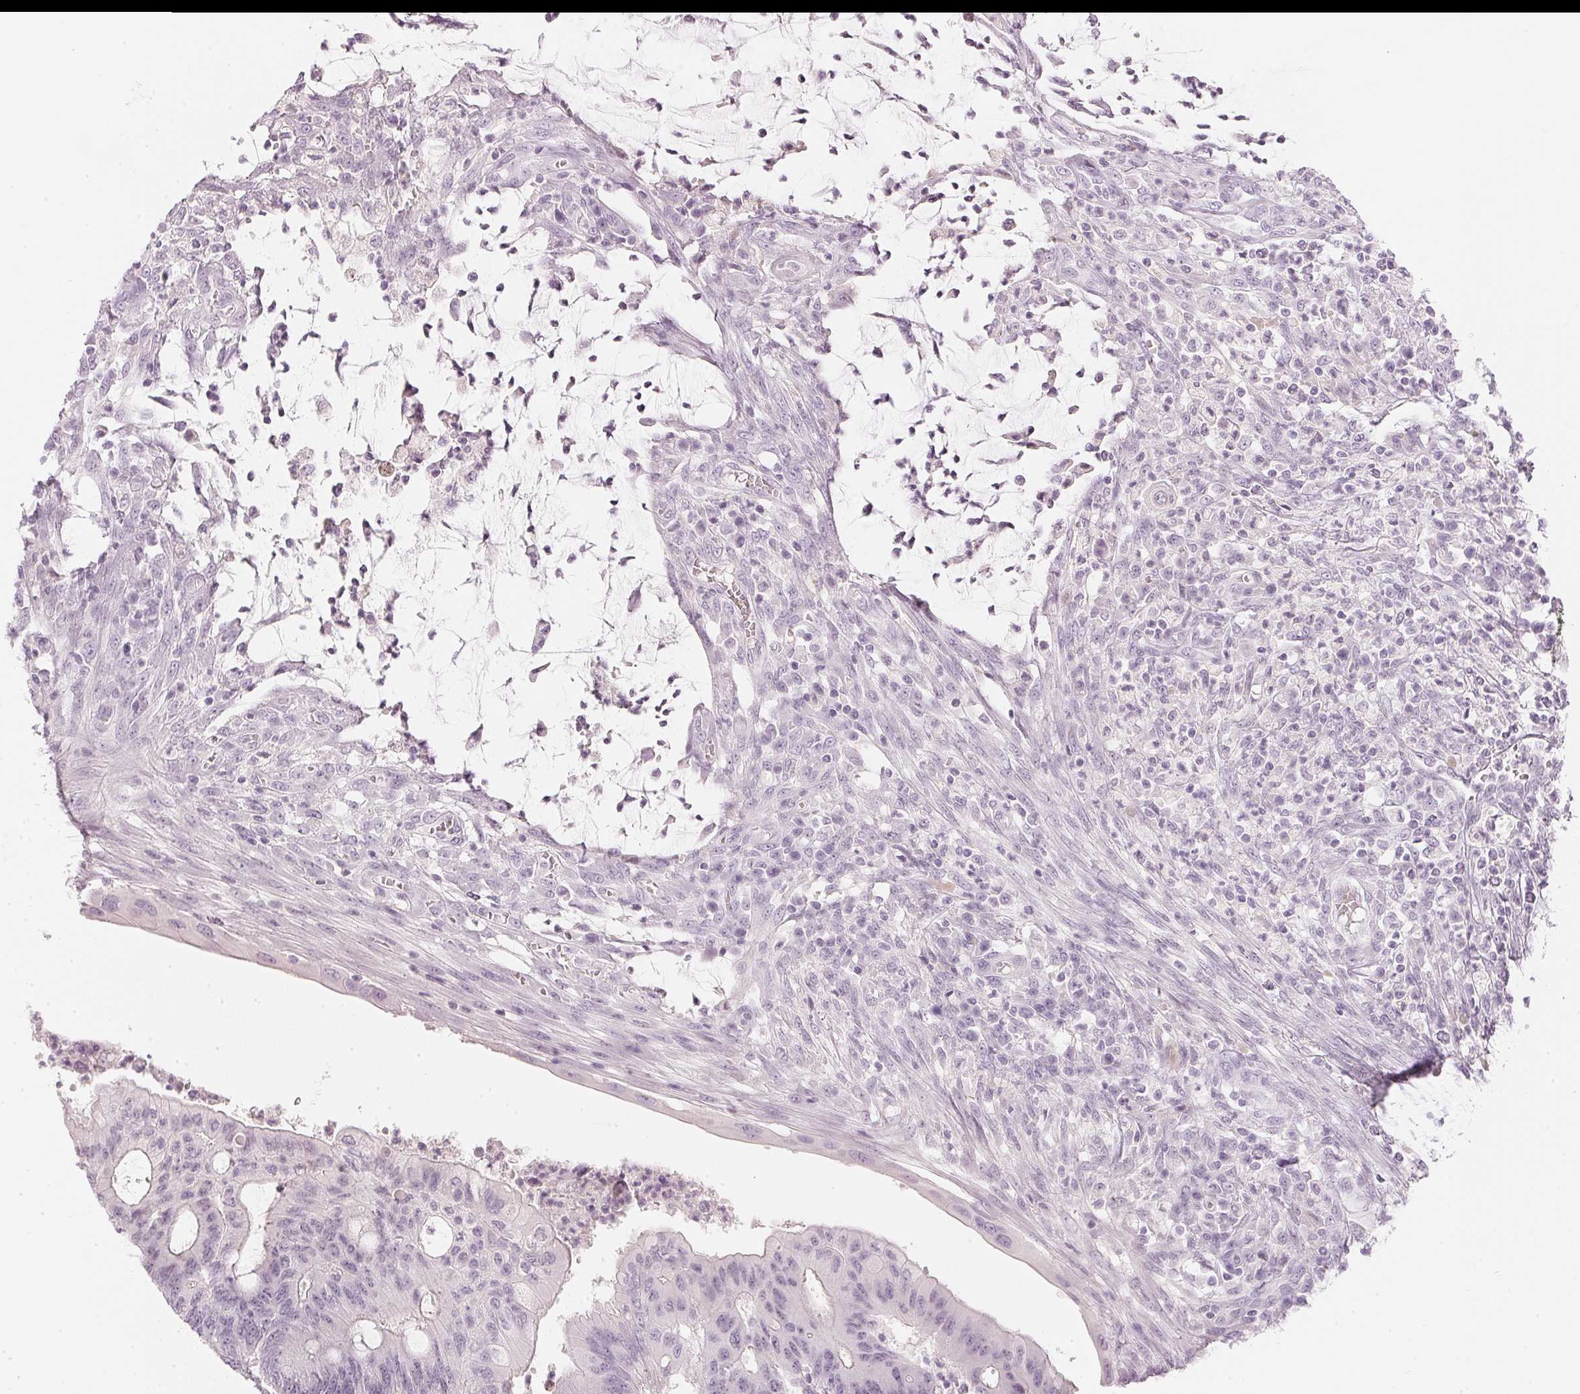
{"staining": {"intensity": "negative", "quantity": "none", "location": "none"}, "tissue": "colorectal cancer", "cell_type": "Tumor cells", "image_type": "cancer", "snomed": [{"axis": "morphology", "description": "Adenocarcinoma, NOS"}, {"axis": "topography", "description": "Colon"}], "caption": "This photomicrograph is of colorectal cancer (adenocarcinoma) stained with IHC to label a protein in brown with the nuclei are counter-stained blue. There is no expression in tumor cells.", "gene": "CHST4", "patient": {"sex": "male", "age": 65}}